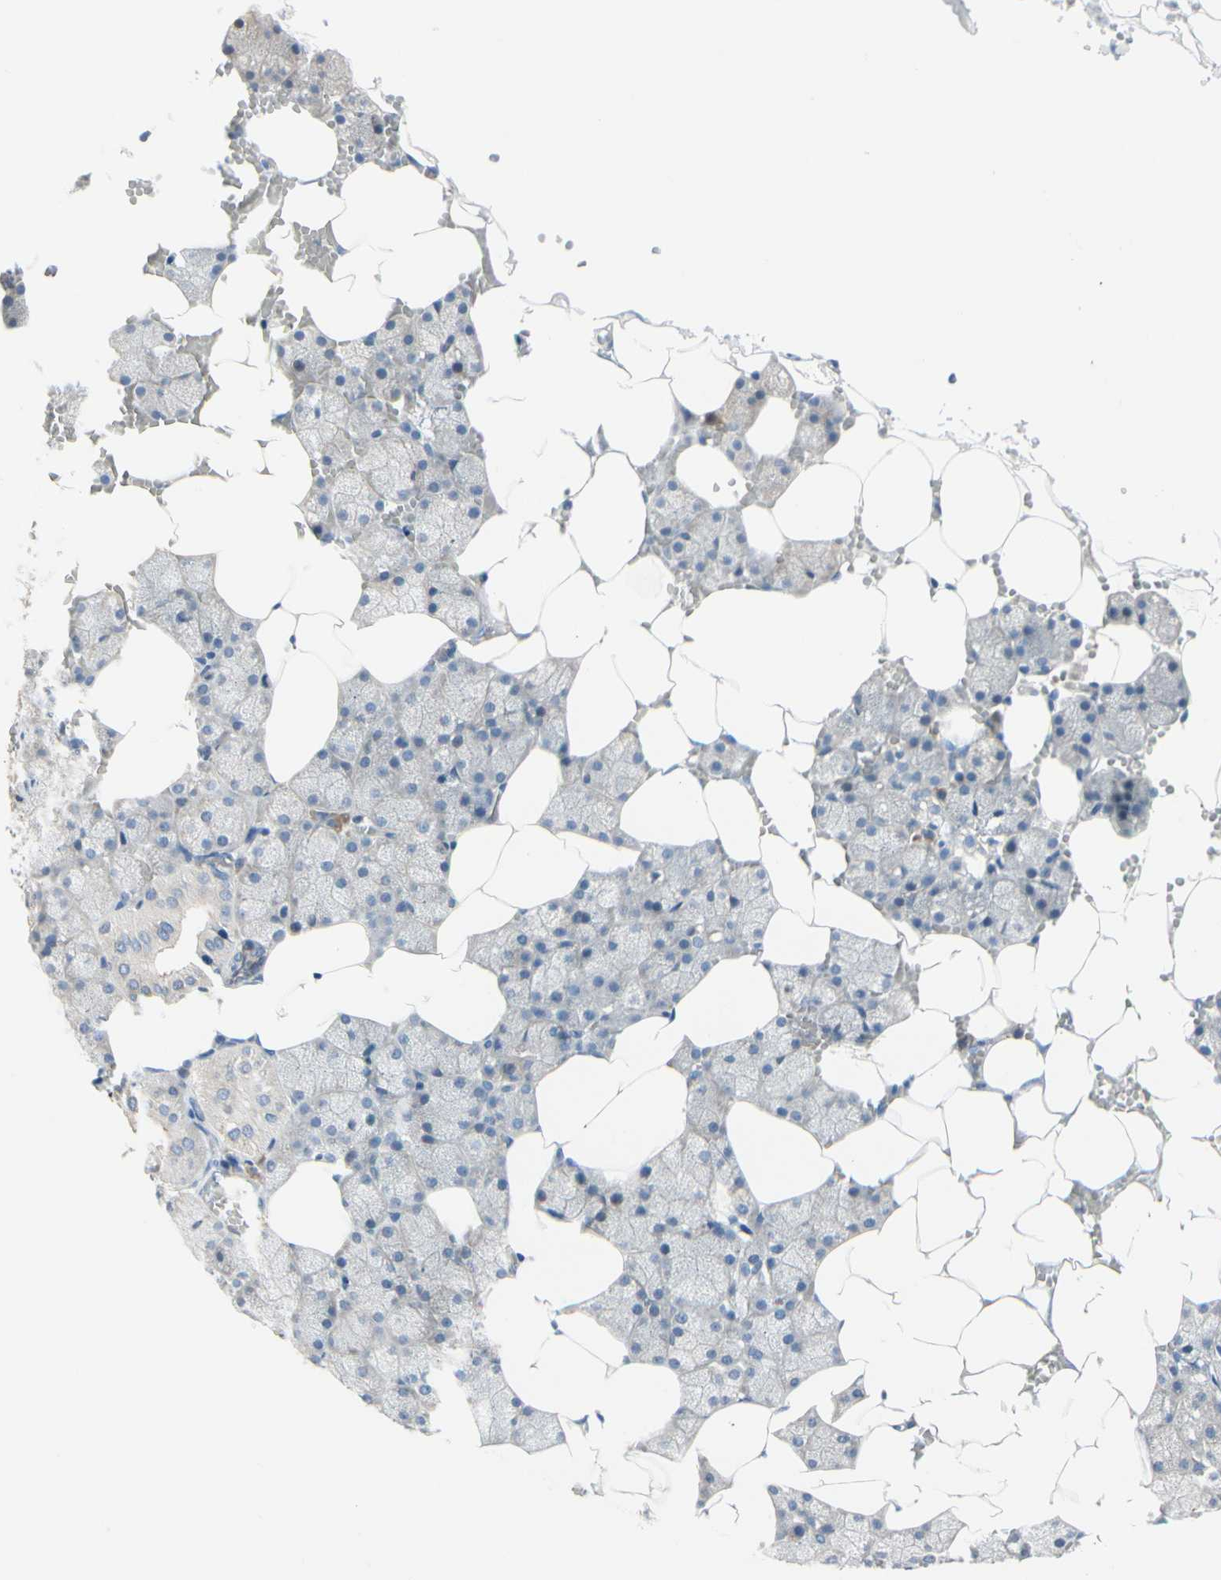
{"staining": {"intensity": "weak", "quantity": "<25%", "location": "cytoplasmic/membranous"}, "tissue": "salivary gland", "cell_type": "Glandular cells", "image_type": "normal", "snomed": [{"axis": "morphology", "description": "Normal tissue, NOS"}, {"axis": "topography", "description": "Salivary gland"}], "caption": "Immunohistochemistry of normal salivary gland shows no expression in glandular cells. (DAB (3,3'-diaminobenzidine) immunohistochemistry, high magnification).", "gene": "MAP2", "patient": {"sex": "male", "age": 62}}